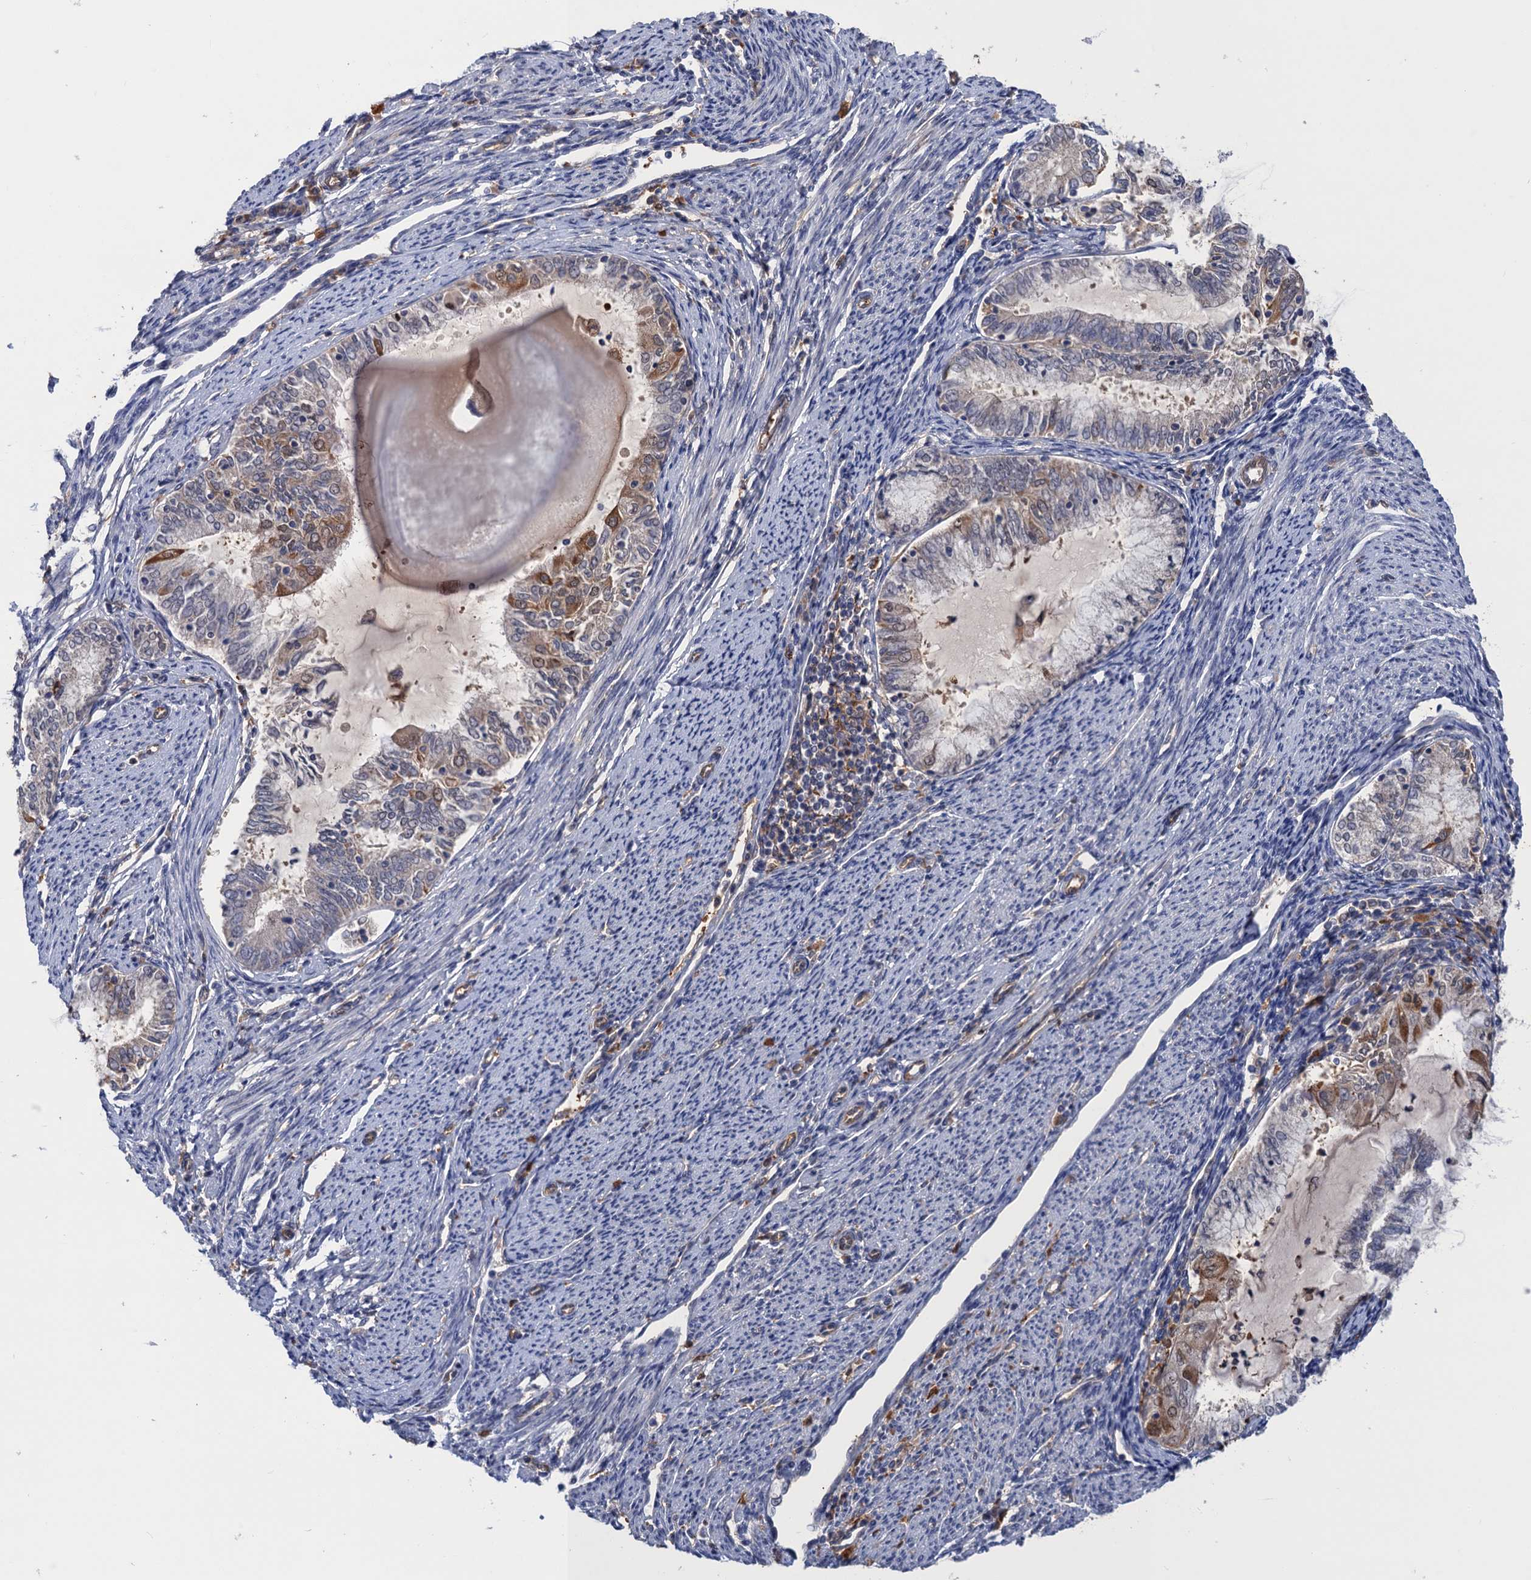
{"staining": {"intensity": "moderate", "quantity": "<25%", "location": "cytoplasmic/membranous"}, "tissue": "endometrial cancer", "cell_type": "Tumor cells", "image_type": "cancer", "snomed": [{"axis": "morphology", "description": "Adenocarcinoma, NOS"}, {"axis": "topography", "description": "Endometrium"}], "caption": "This micrograph reveals immunohistochemistry (IHC) staining of endometrial adenocarcinoma, with low moderate cytoplasmic/membranous staining in approximately <25% of tumor cells.", "gene": "NEK8", "patient": {"sex": "female", "age": 79}}